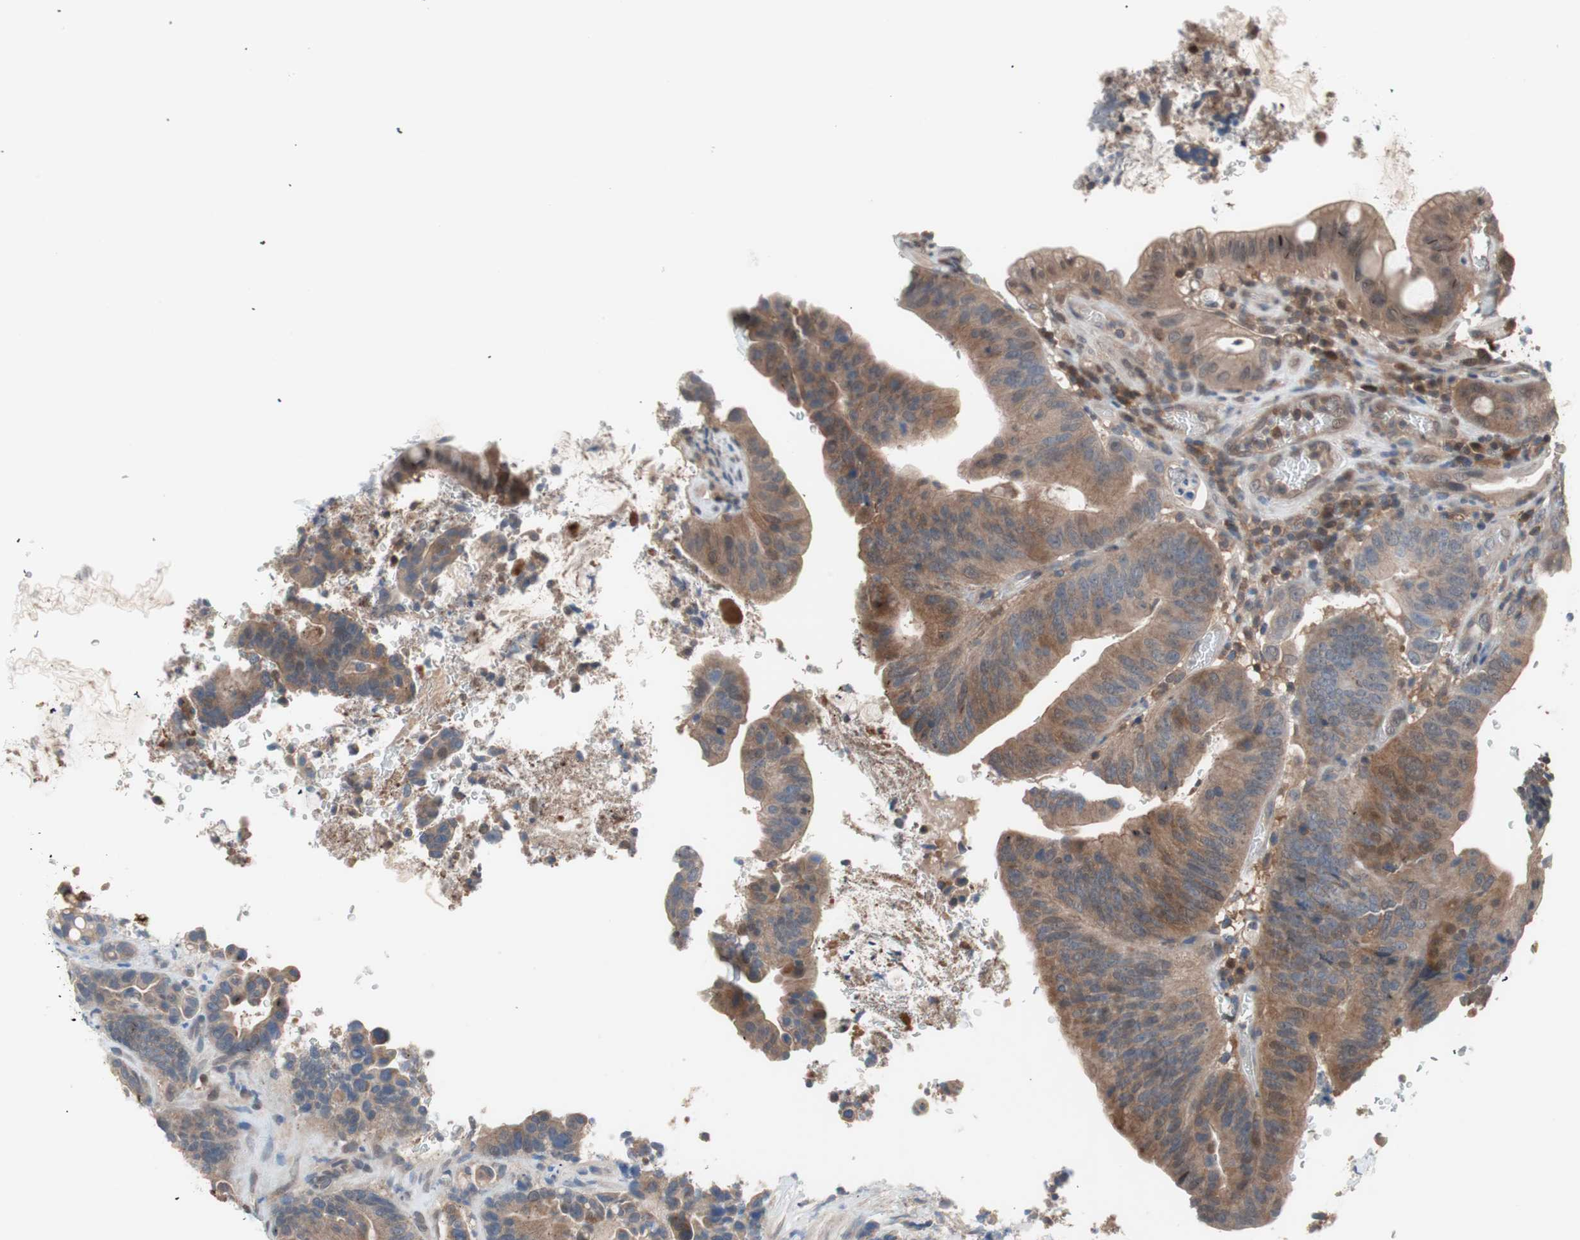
{"staining": {"intensity": "moderate", "quantity": ">75%", "location": "cytoplasmic/membranous"}, "tissue": "colorectal cancer", "cell_type": "Tumor cells", "image_type": "cancer", "snomed": [{"axis": "morphology", "description": "Normal tissue, NOS"}, {"axis": "morphology", "description": "Adenocarcinoma, NOS"}, {"axis": "topography", "description": "Colon"}], "caption": "A medium amount of moderate cytoplasmic/membranous staining is seen in about >75% of tumor cells in colorectal cancer tissue. (IHC, brightfield microscopy, high magnification).", "gene": "GALT", "patient": {"sex": "male", "age": 82}}